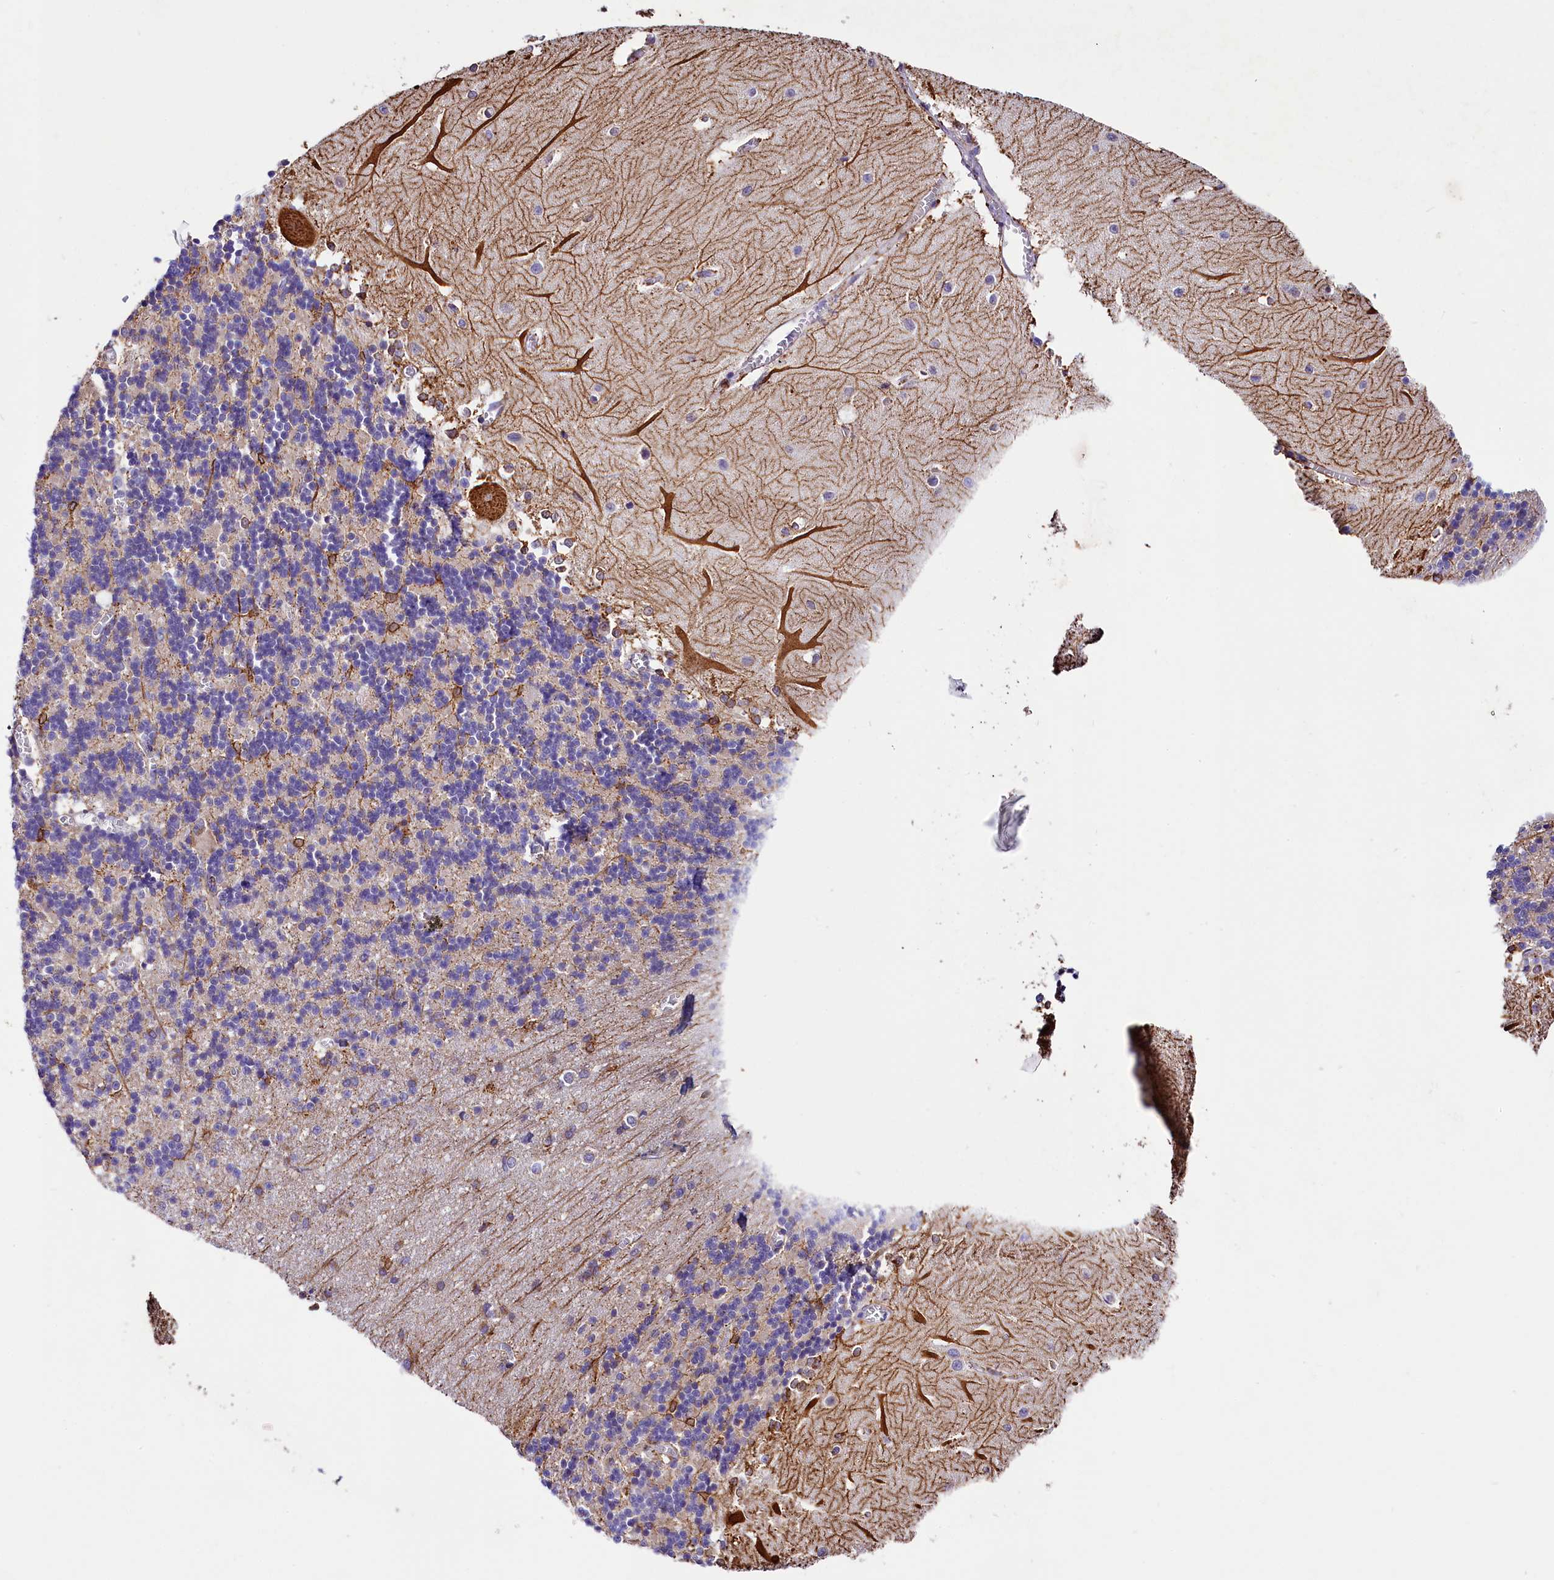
{"staining": {"intensity": "weak", "quantity": "25%-75%", "location": "cytoplasmic/membranous"}, "tissue": "cerebellum", "cell_type": "Cells in granular layer", "image_type": "normal", "snomed": [{"axis": "morphology", "description": "Normal tissue, NOS"}, {"axis": "topography", "description": "Cerebellum"}], "caption": "Brown immunohistochemical staining in benign cerebellum demonstrates weak cytoplasmic/membranous positivity in about 25%-75% of cells in granular layer.", "gene": "ITGA1", "patient": {"sex": "male", "age": 37}}